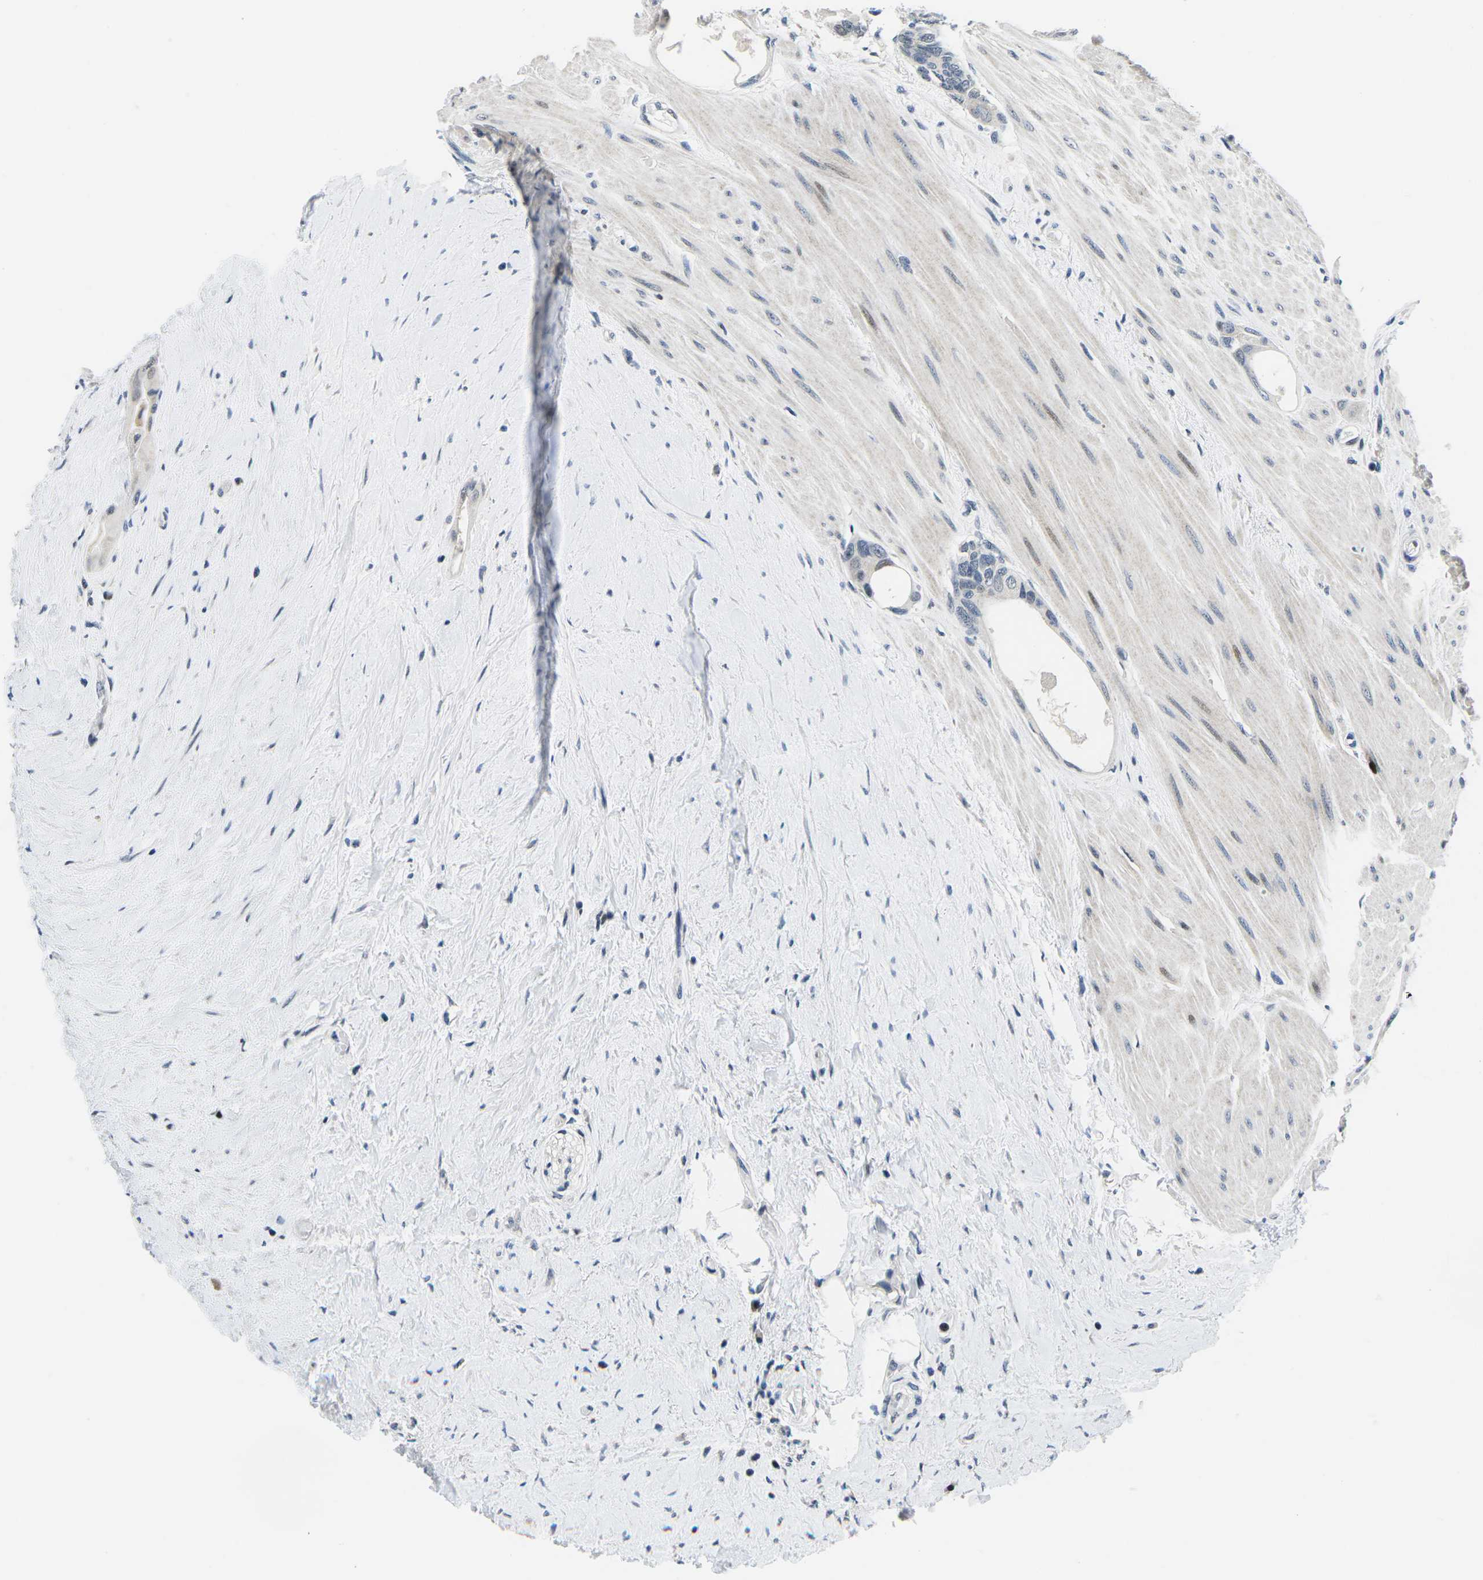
{"staining": {"intensity": "moderate", "quantity": "<25%", "location": "nuclear"}, "tissue": "colorectal cancer", "cell_type": "Tumor cells", "image_type": "cancer", "snomed": [{"axis": "morphology", "description": "Adenocarcinoma, NOS"}, {"axis": "topography", "description": "Rectum"}], "caption": "Human colorectal cancer (adenocarcinoma) stained with a protein marker demonstrates moderate staining in tumor cells.", "gene": "CDC73", "patient": {"sex": "male", "age": 51}}